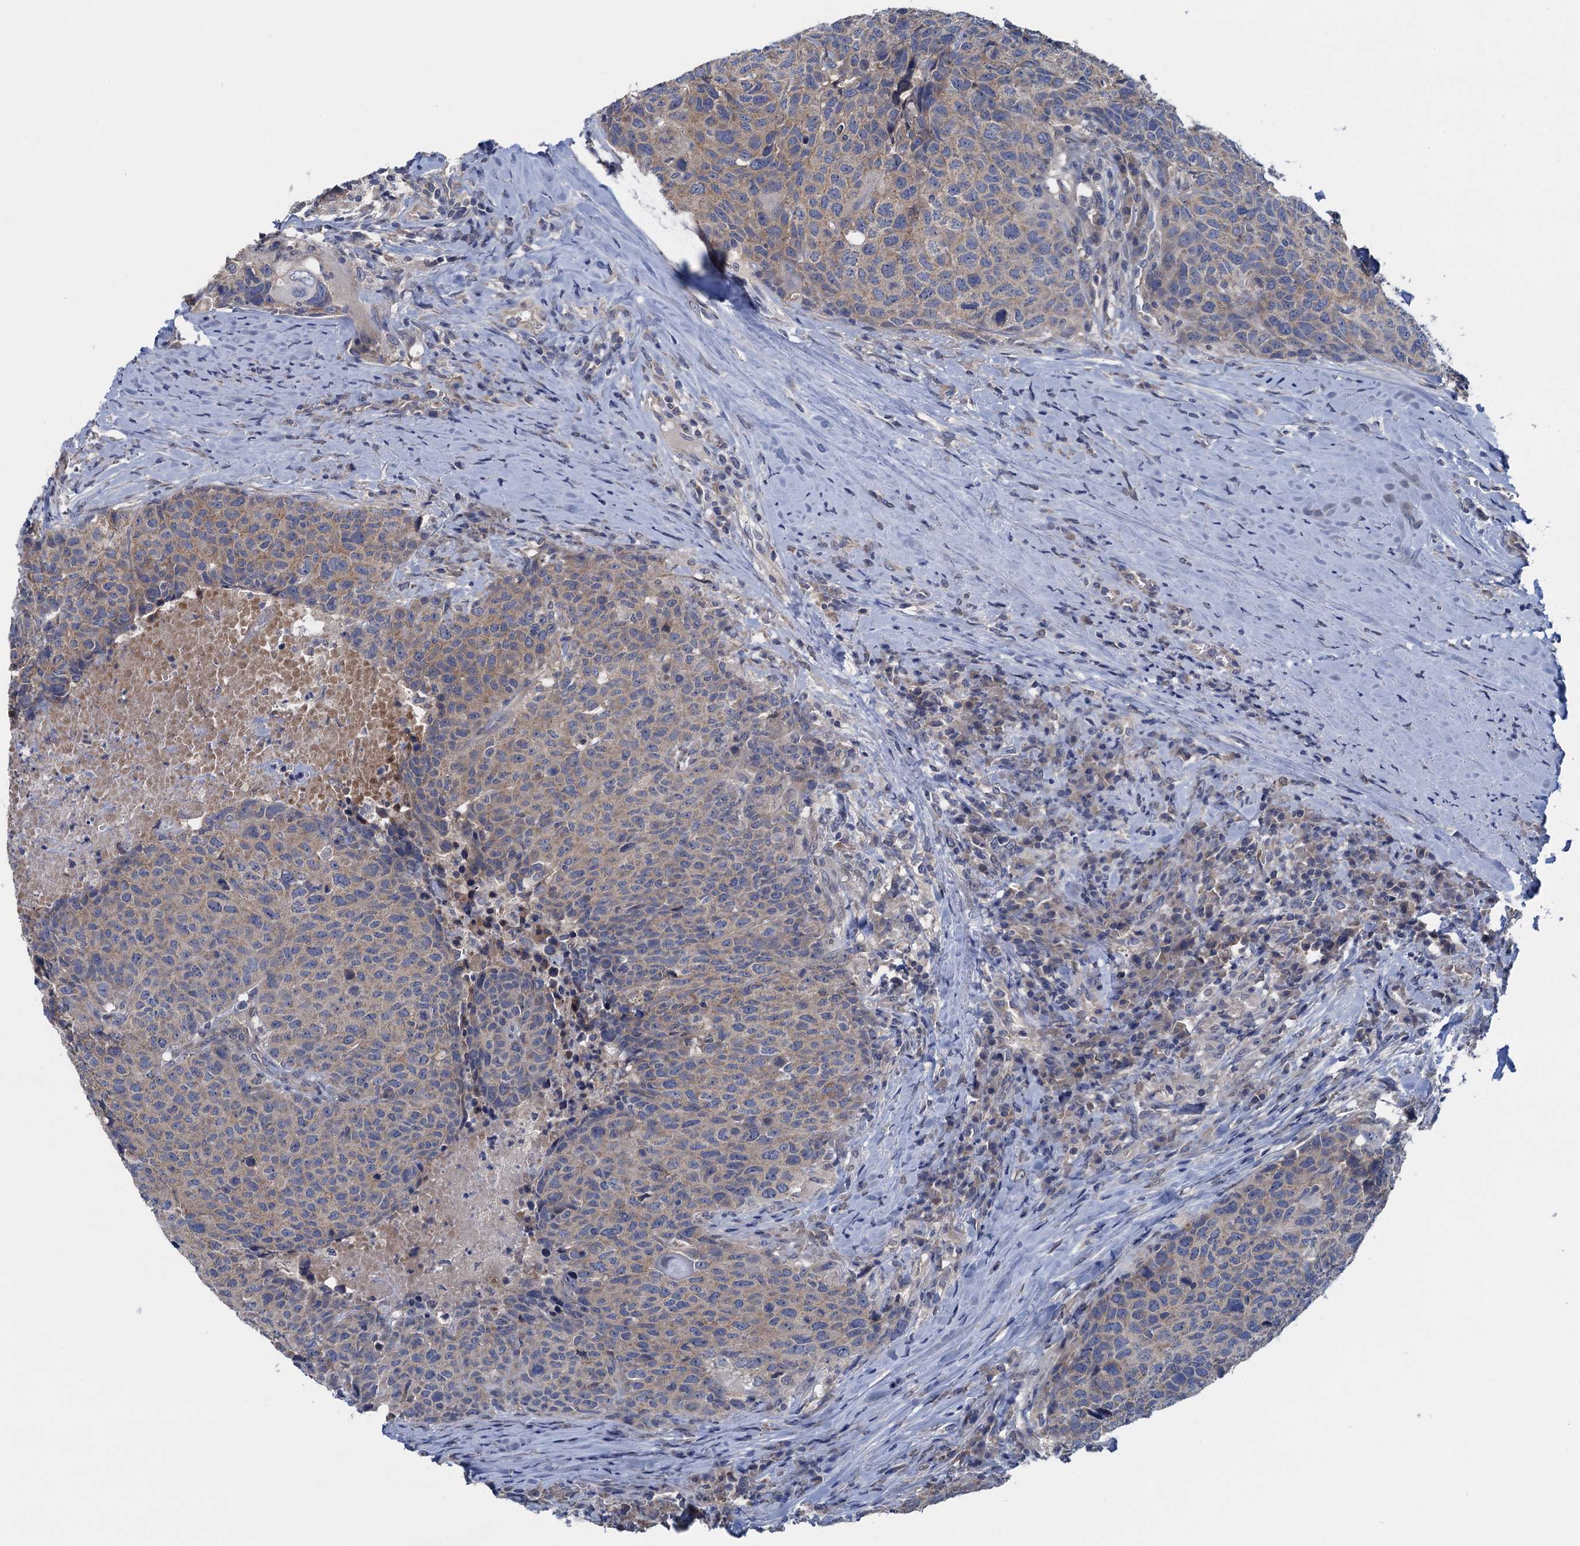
{"staining": {"intensity": "weak", "quantity": "25%-75%", "location": "cytoplasmic/membranous"}, "tissue": "head and neck cancer", "cell_type": "Tumor cells", "image_type": "cancer", "snomed": [{"axis": "morphology", "description": "Squamous cell carcinoma, NOS"}, {"axis": "topography", "description": "Head-Neck"}], "caption": "Protein analysis of head and neck squamous cell carcinoma tissue shows weak cytoplasmic/membranous expression in approximately 25%-75% of tumor cells.", "gene": "CTU2", "patient": {"sex": "male", "age": 66}}